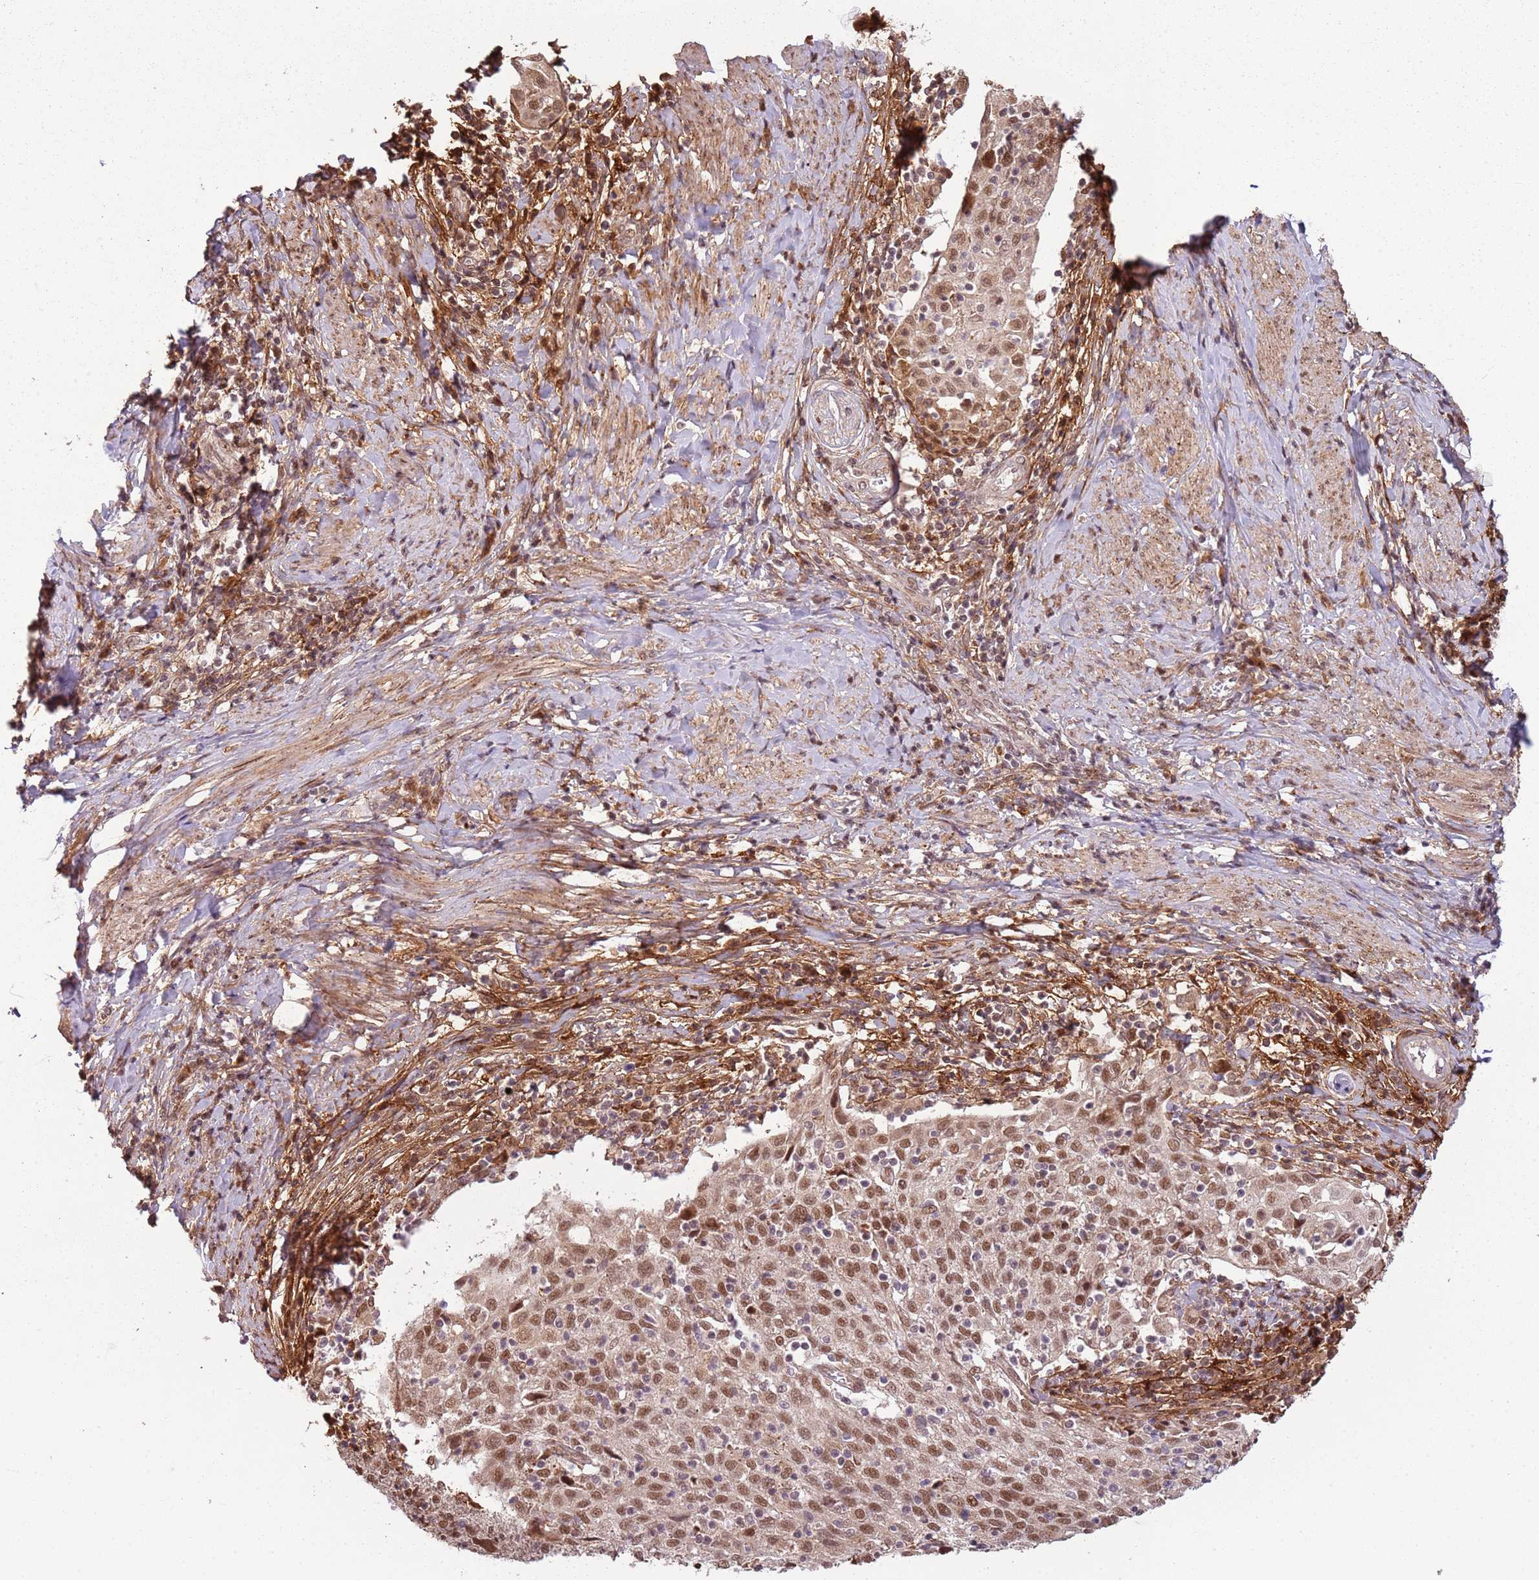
{"staining": {"intensity": "moderate", "quantity": ">75%", "location": "nuclear"}, "tissue": "cervical cancer", "cell_type": "Tumor cells", "image_type": "cancer", "snomed": [{"axis": "morphology", "description": "Squamous cell carcinoma, NOS"}, {"axis": "topography", "description": "Cervix"}], "caption": "Cervical cancer (squamous cell carcinoma) stained with a brown dye exhibits moderate nuclear positive positivity in approximately >75% of tumor cells.", "gene": "POLR3H", "patient": {"sex": "female", "age": 52}}